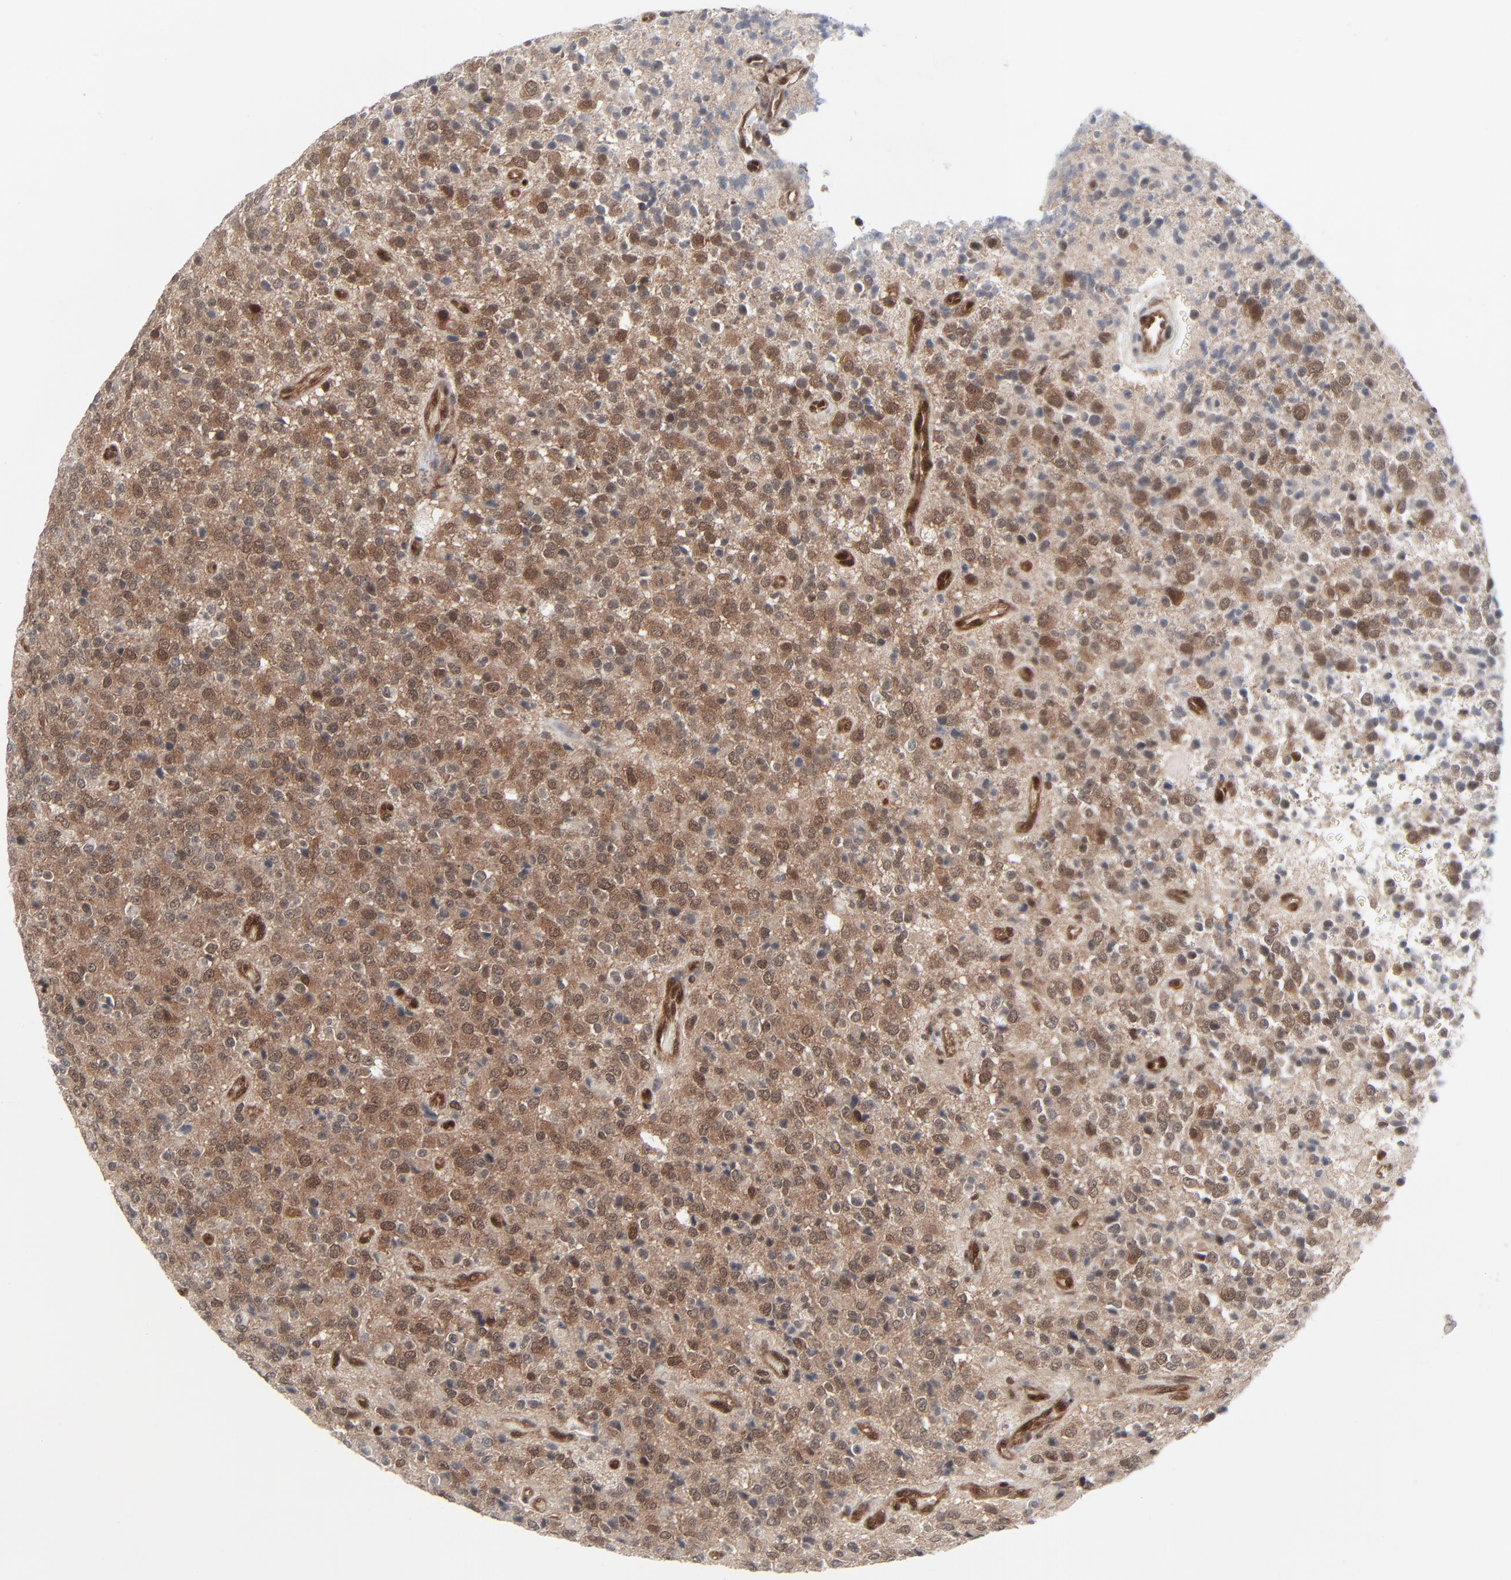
{"staining": {"intensity": "moderate", "quantity": ">75%", "location": "cytoplasmic/membranous,nuclear"}, "tissue": "glioma", "cell_type": "Tumor cells", "image_type": "cancer", "snomed": [{"axis": "morphology", "description": "Glioma, malignant, High grade"}, {"axis": "topography", "description": "pancreas cauda"}], "caption": "A brown stain shows moderate cytoplasmic/membranous and nuclear expression of a protein in human high-grade glioma (malignant) tumor cells.", "gene": "AKT1", "patient": {"sex": "male", "age": 60}}